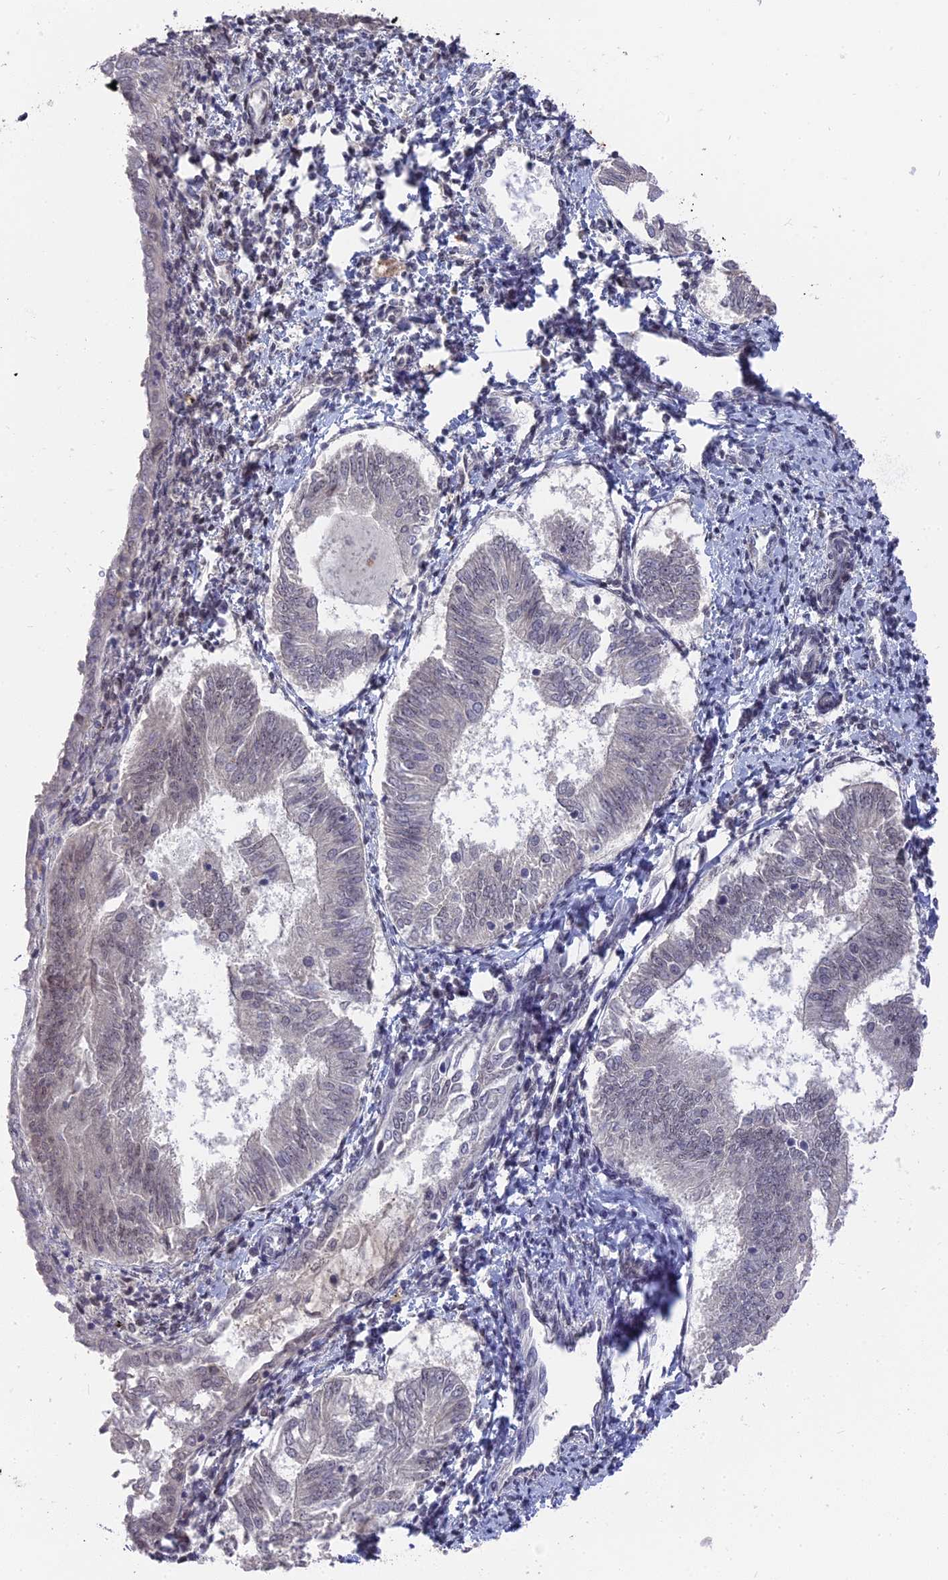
{"staining": {"intensity": "weak", "quantity": "<25%", "location": "nuclear"}, "tissue": "endometrial cancer", "cell_type": "Tumor cells", "image_type": "cancer", "snomed": [{"axis": "morphology", "description": "Adenocarcinoma, NOS"}, {"axis": "topography", "description": "Endometrium"}], "caption": "Immunohistochemistry image of human endometrial adenocarcinoma stained for a protein (brown), which demonstrates no positivity in tumor cells.", "gene": "NR1H3", "patient": {"sex": "female", "age": 58}}